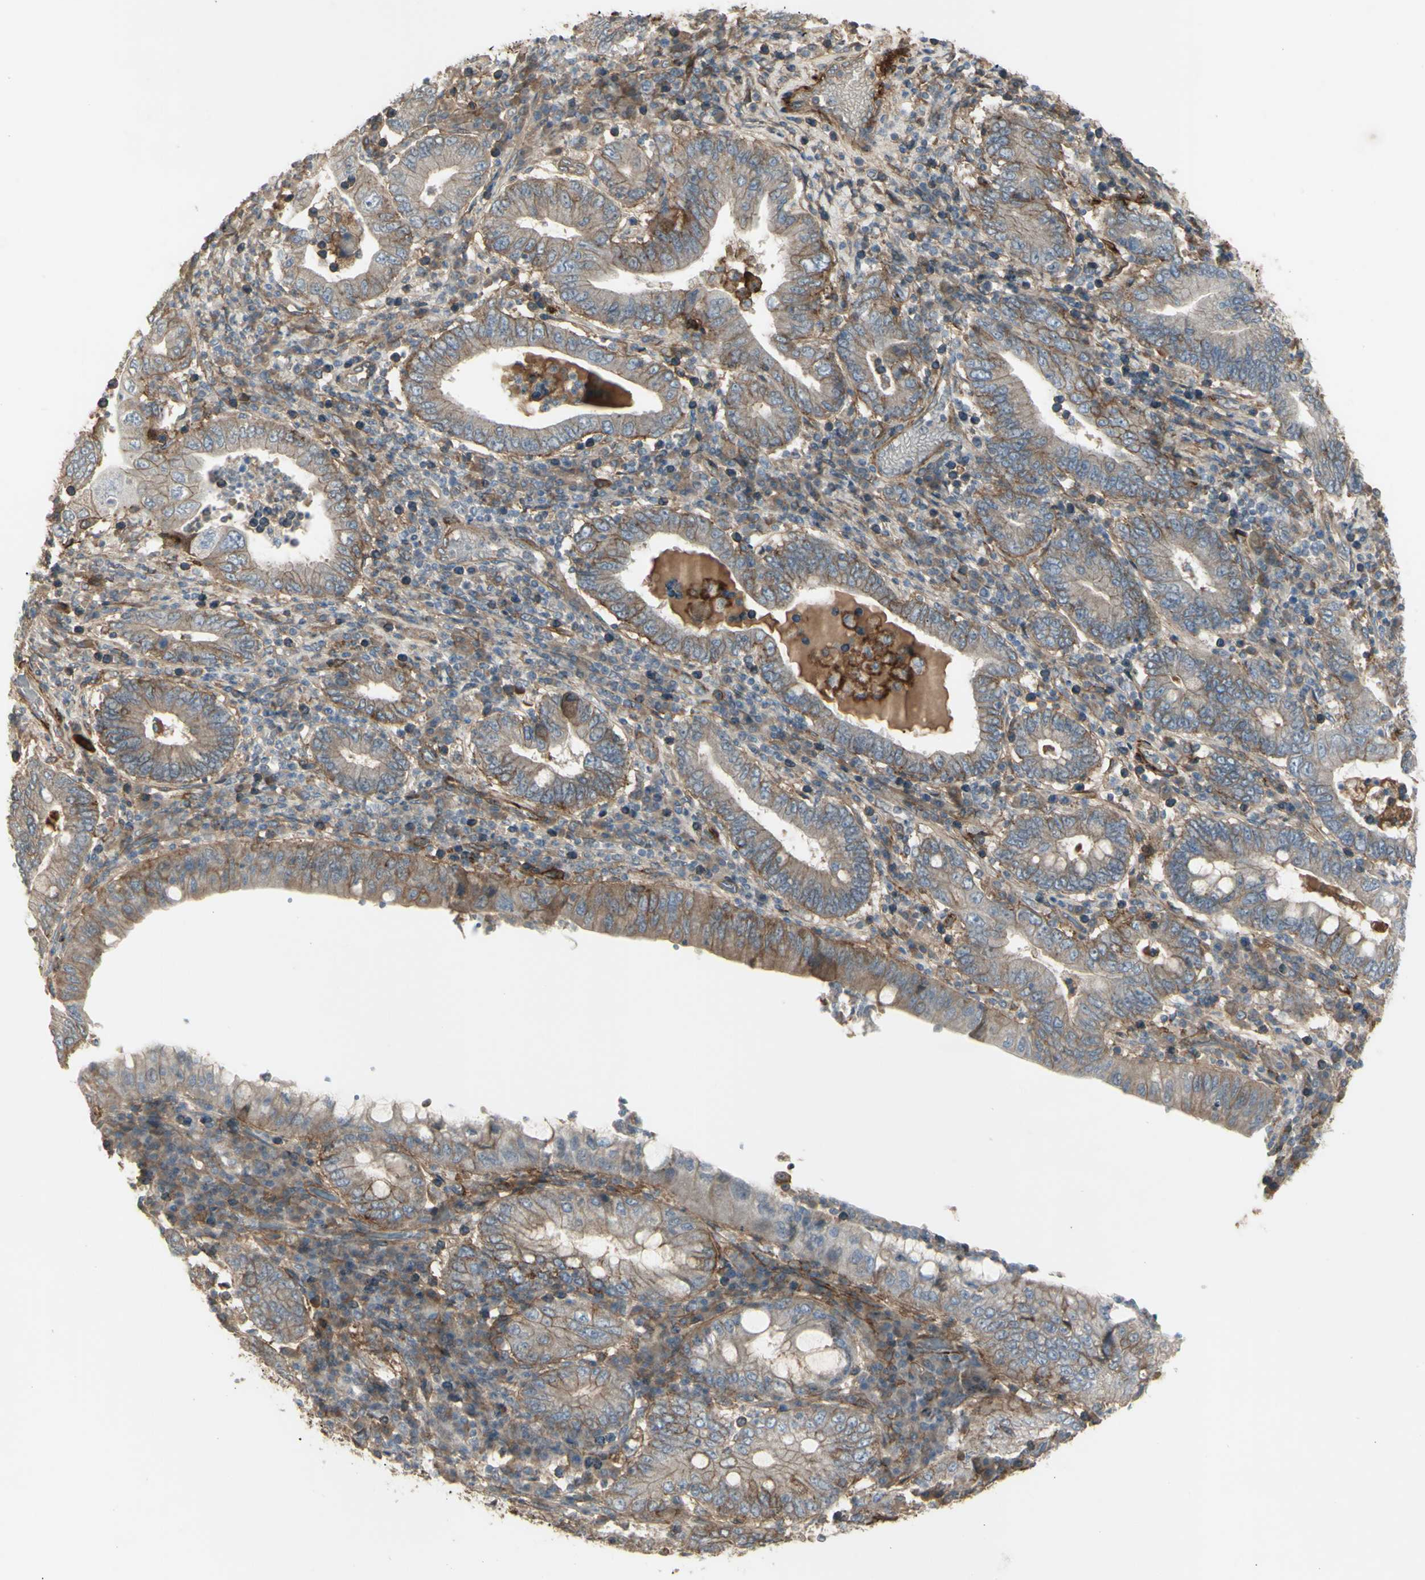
{"staining": {"intensity": "weak", "quantity": ">75%", "location": "cytoplasmic/membranous"}, "tissue": "stomach cancer", "cell_type": "Tumor cells", "image_type": "cancer", "snomed": [{"axis": "morphology", "description": "Normal tissue, NOS"}, {"axis": "morphology", "description": "Adenocarcinoma, NOS"}, {"axis": "topography", "description": "Esophagus"}, {"axis": "topography", "description": "Stomach, upper"}, {"axis": "topography", "description": "Peripheral nerve tissue"}], "caption": "A high-resolution image shows IHC staining of stomach adenocarcinoma, which demonstrates weak cytoplasmic/membranous expression in approximately >75% of tumor cells.", "gene": "CD276", "patient": {"sex": "male", "age": 62}}